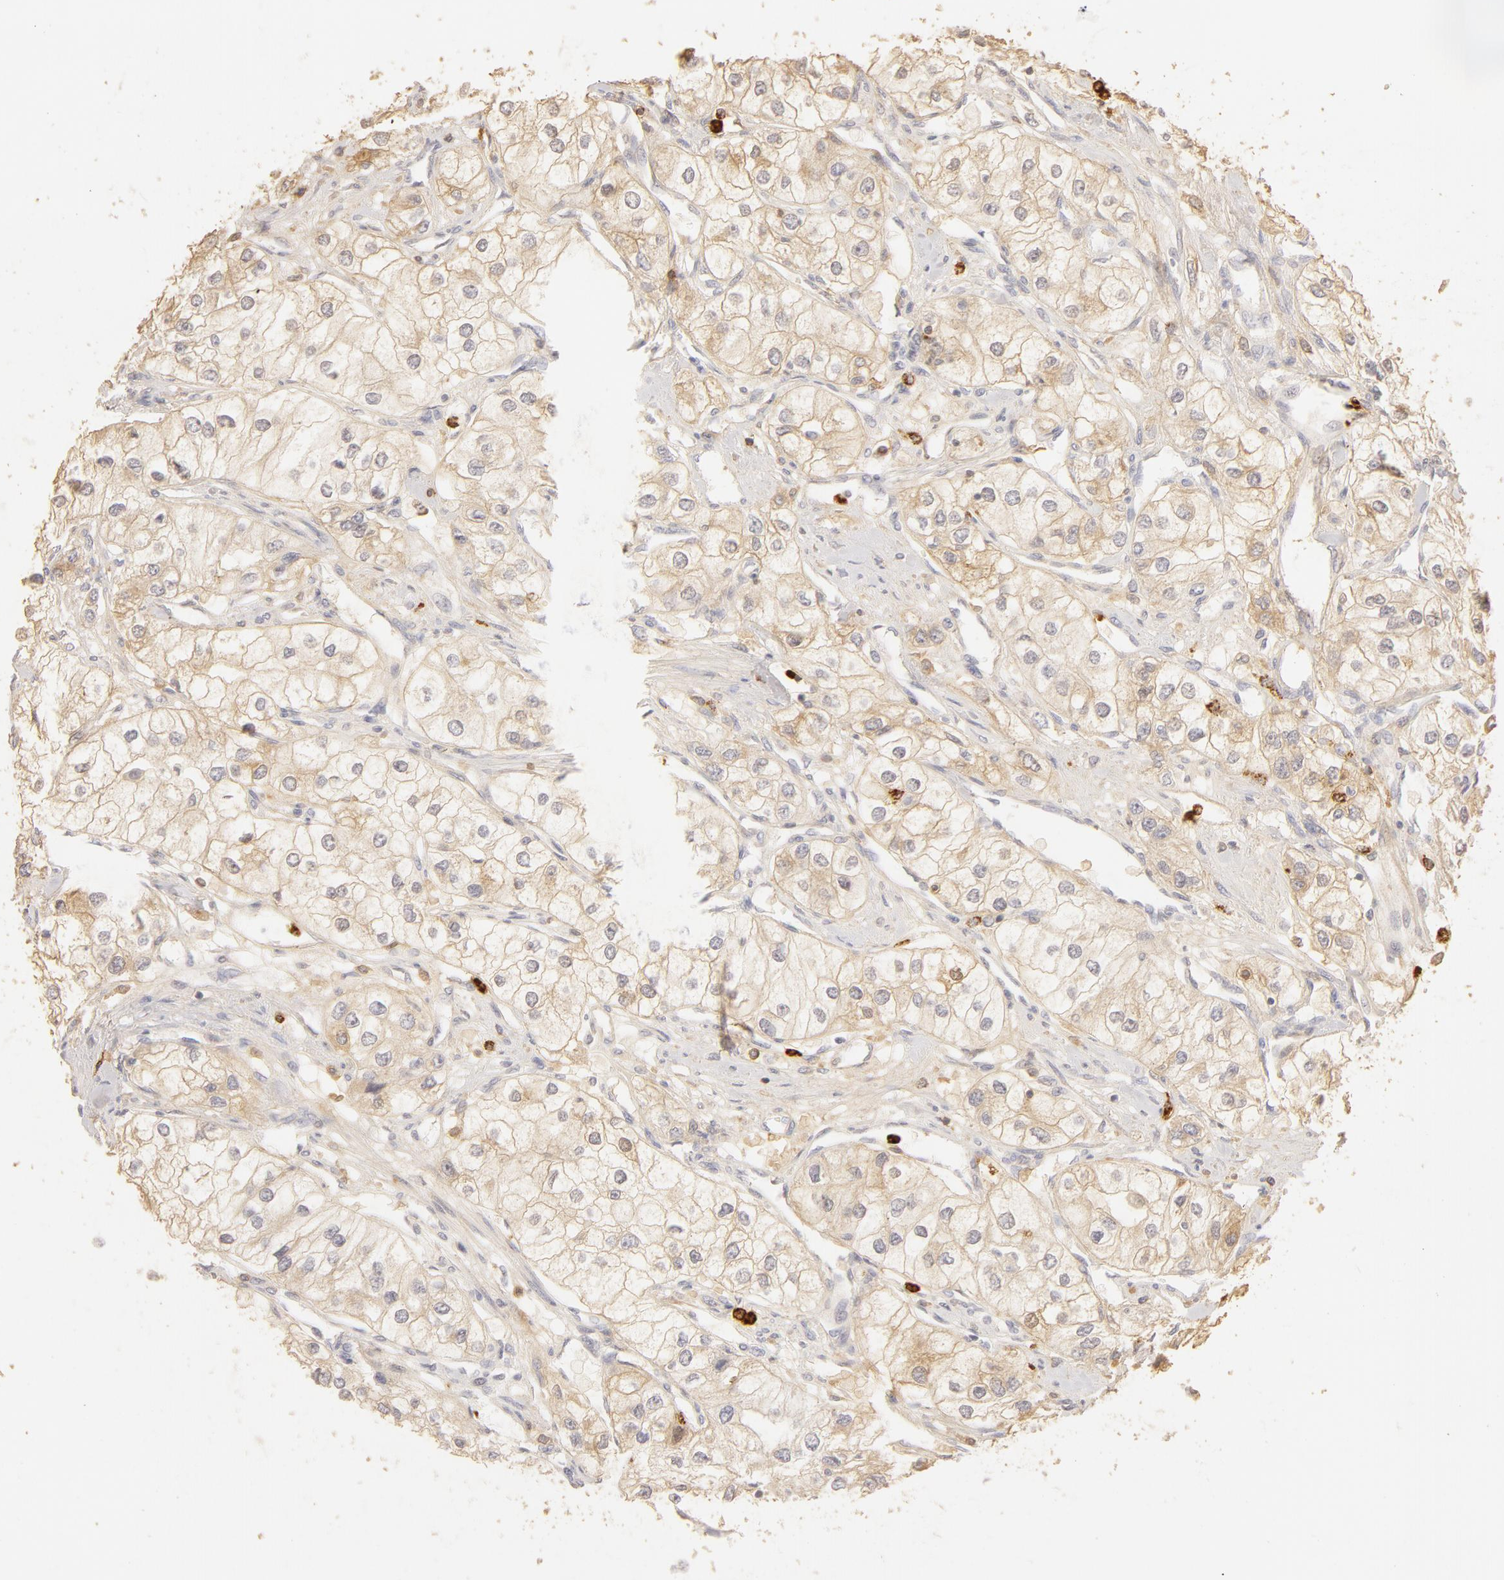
{"staining": {"intensity": "weak", "quantity": "<25%", "location": "cytoplasmic/membranous"}, "tissue": "renal cancer", "cell_type": "Tumor cells", "image_type": "cancer", "snomed": [{"axis": "morphology", "description": "Adenocarcinoma, NOS"}, {"axis": "topography", "description": "Kidney"}], "caption": "The image reveals no significant staining in tumor cells of renal cancer. (Immunohistochemistry, brightfield microscopy, high magnification).", "gene": "C1R", "patient": {"sex": "male", "age": 57}}